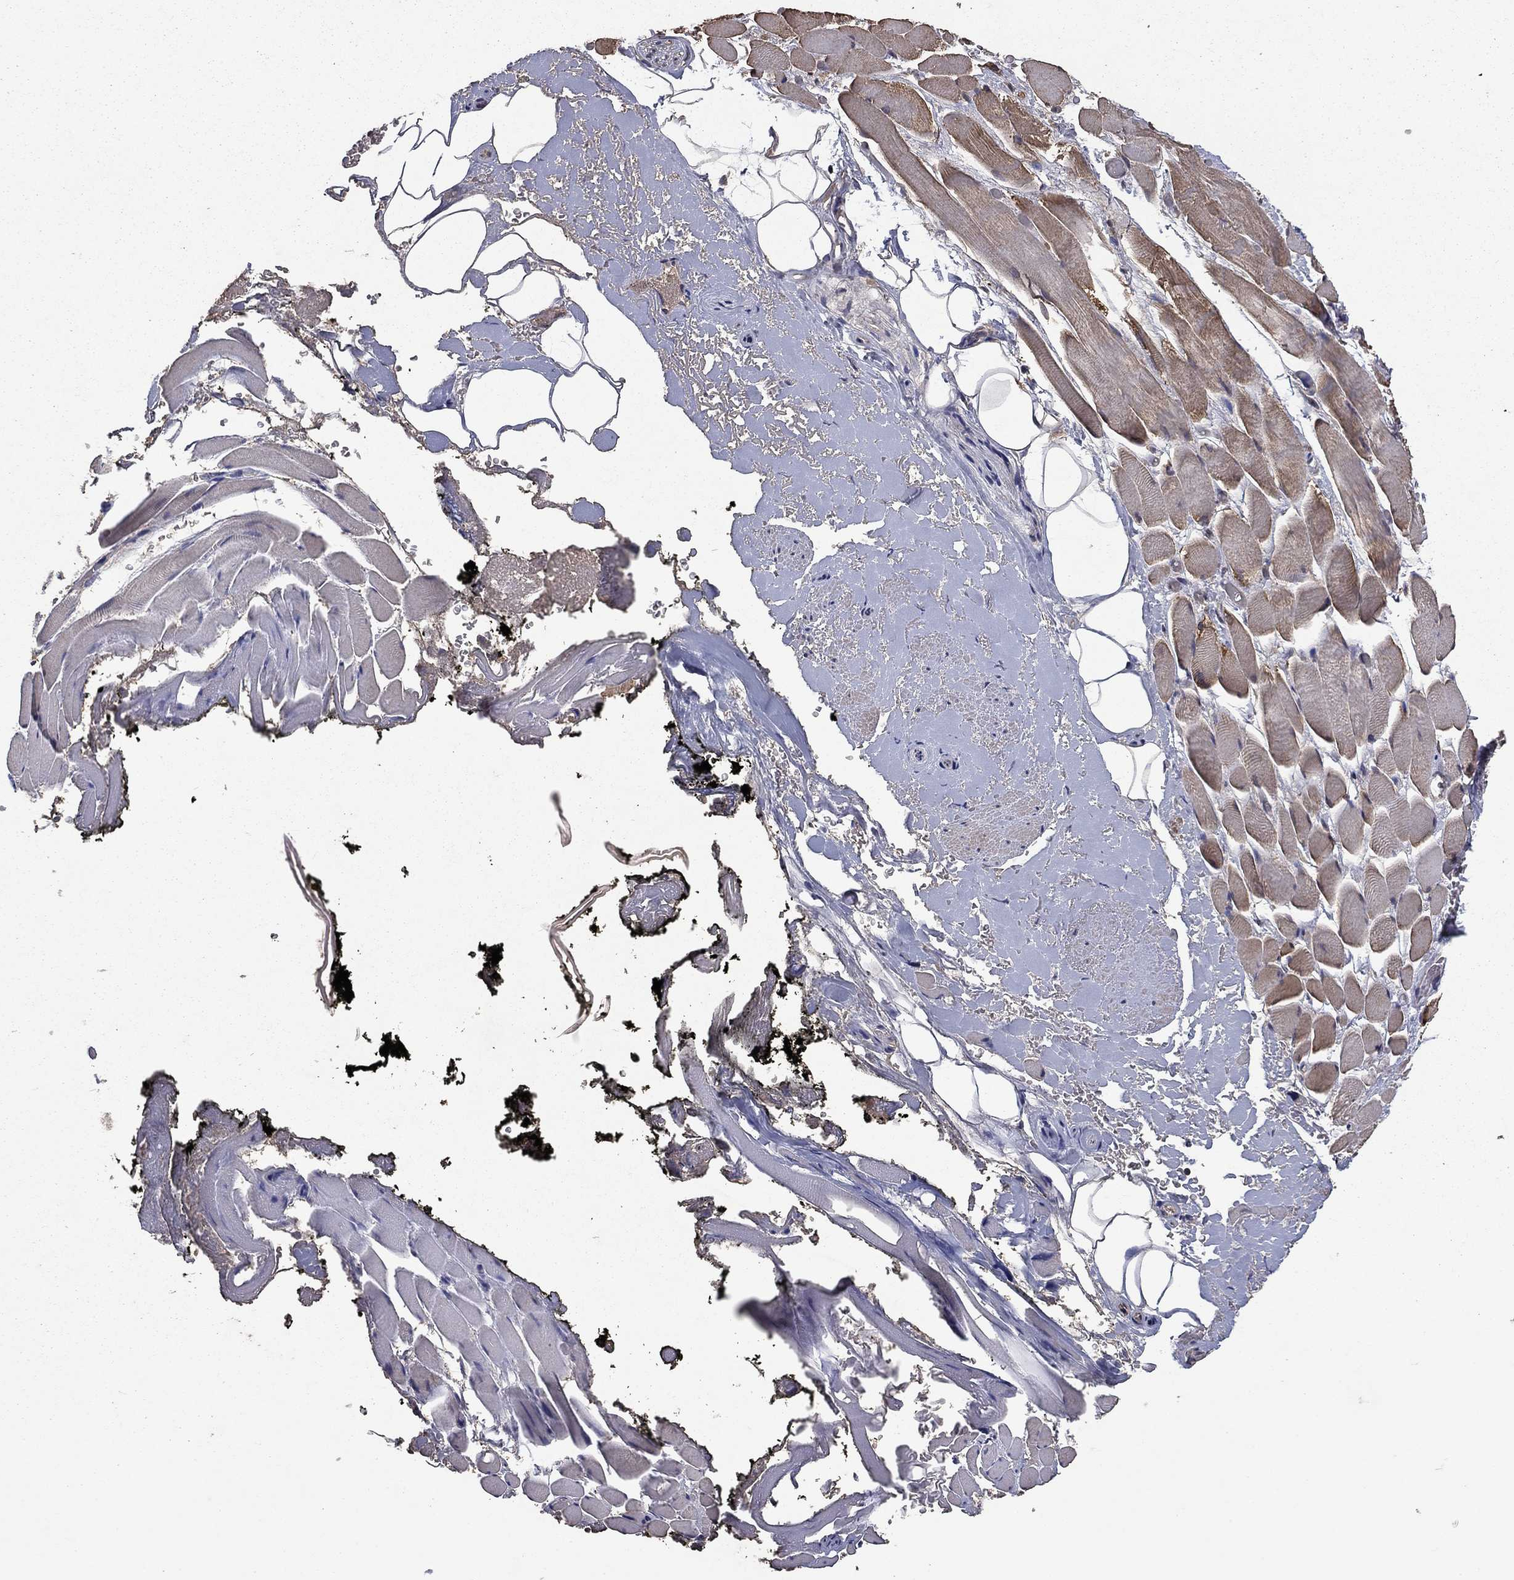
{"staining": {"intensity": "negative", "quantity": "none", "location": "none"}, "tissue": "adipose tissue", "cell_type": "Adipocytes", "image_type": "normal", "snomed": [{"axis": "morphology", "description": "Normal tissue, NOS"}, {"axis": "topography", "description": "Anal"}, {"axis": "topography", "description": "Peripheral nerve tissue"}], "caption": "An immunohistochemistry (IHC) image of normal adipose tissue is shown. There is no staining in adipocytes of adipose tissue.", "gene": "DHRS1", "patient": {"sex": "male", "age": 53}}